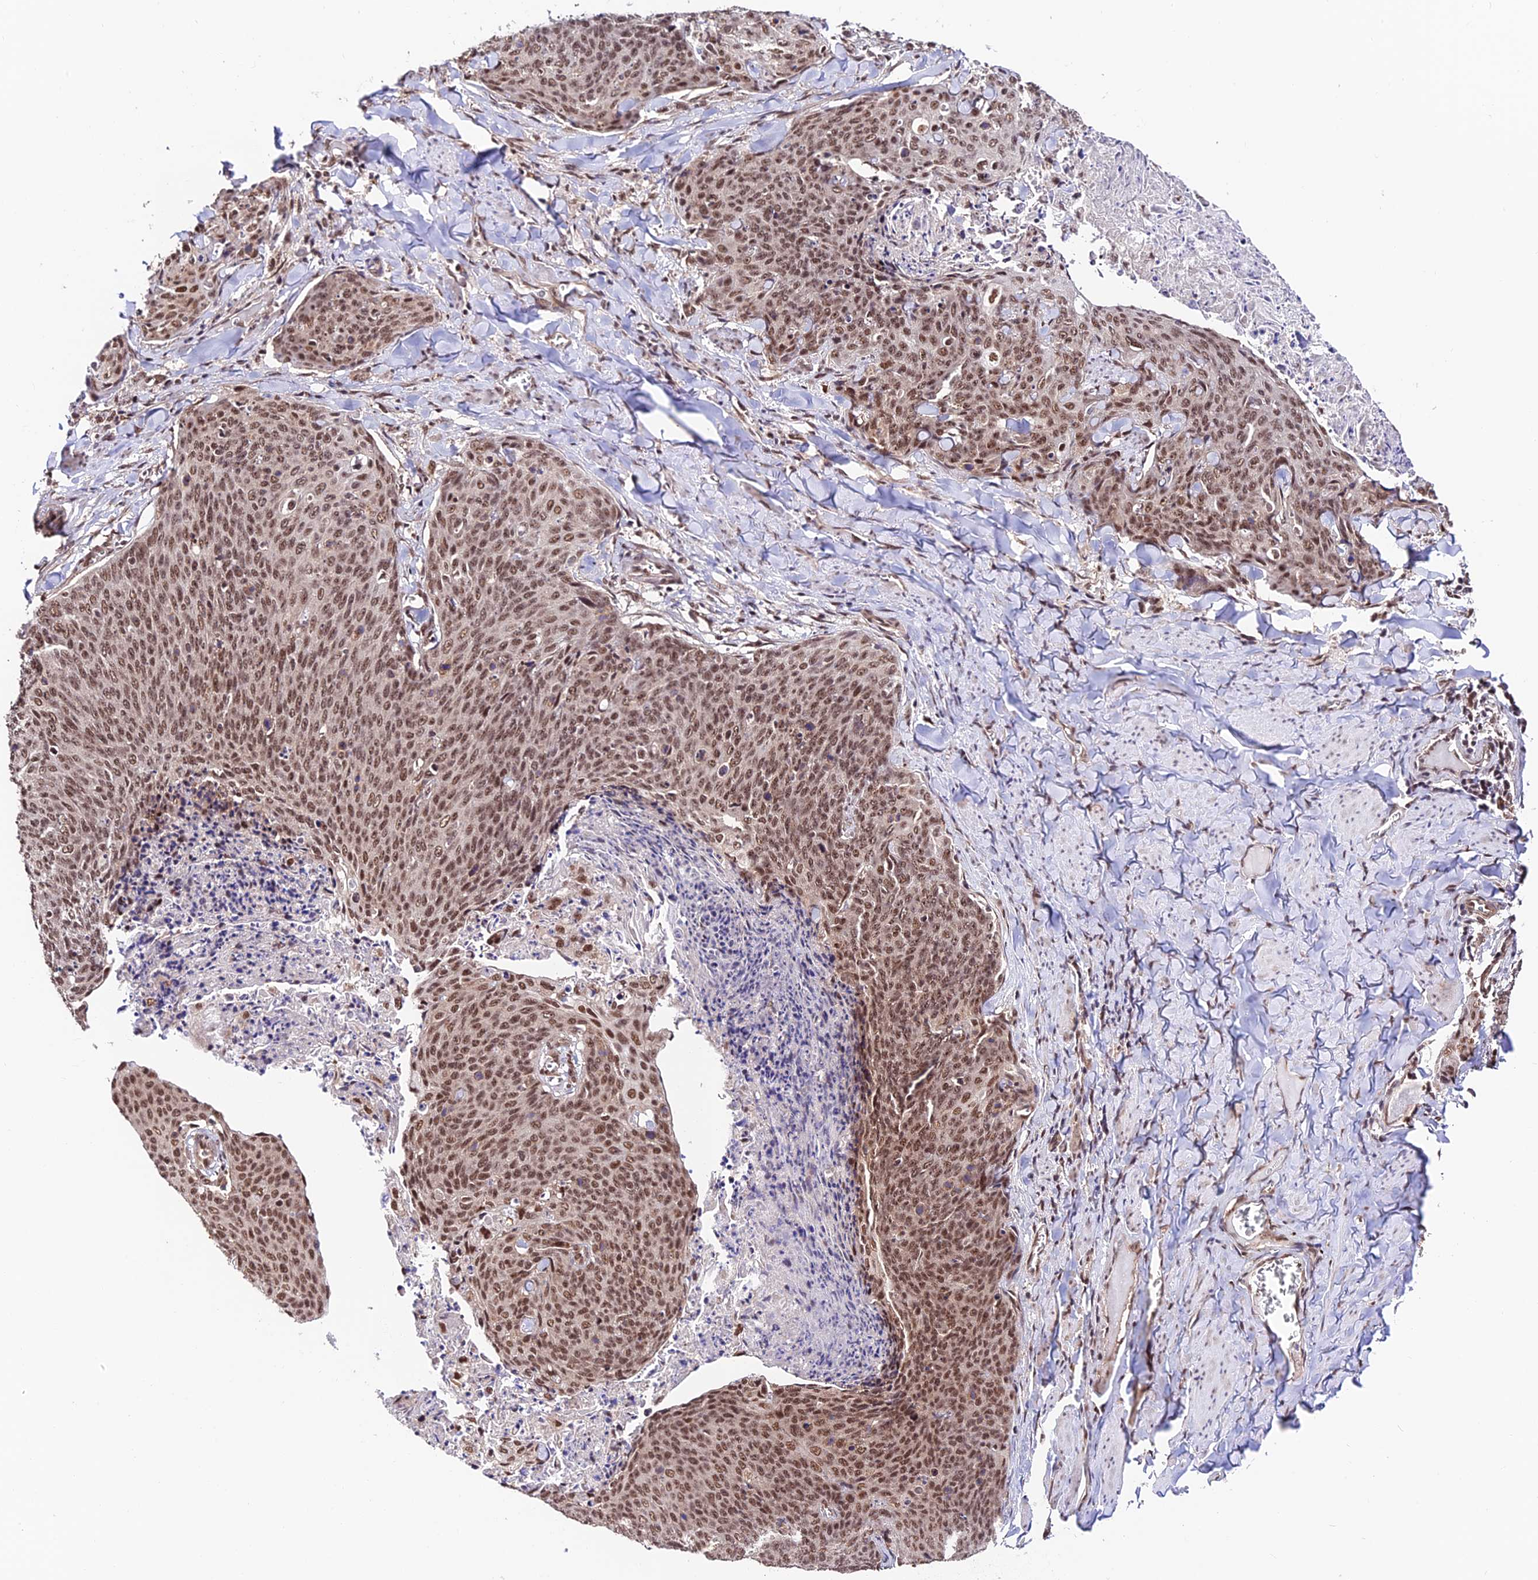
{"staining": {"intensity": "moderate", "quantity": ">75%", "location": "nuclear"}, "tissue": "skin cancer", "cell_type": "Tumor cells", "image_type": "cancer", "snomed": [{"axis": "morphology", "description": "Squamous cell carcinoma, NOS"}, {"axis": "topography", "description": "Skin"}, {"axis": "topography", "description": "Vulva"}], "caption": "Immunohistochemistry histopathology image of neoplastic tissue: human skin squamous cell carcinoma stained using IHC displays medium levels of moderate protein expression localized specifically in the nuclear of tumor cells, appearing as a nuclear brown color.", "gene": "RBM42", "patient": {"sex": "female", "age": 85}}